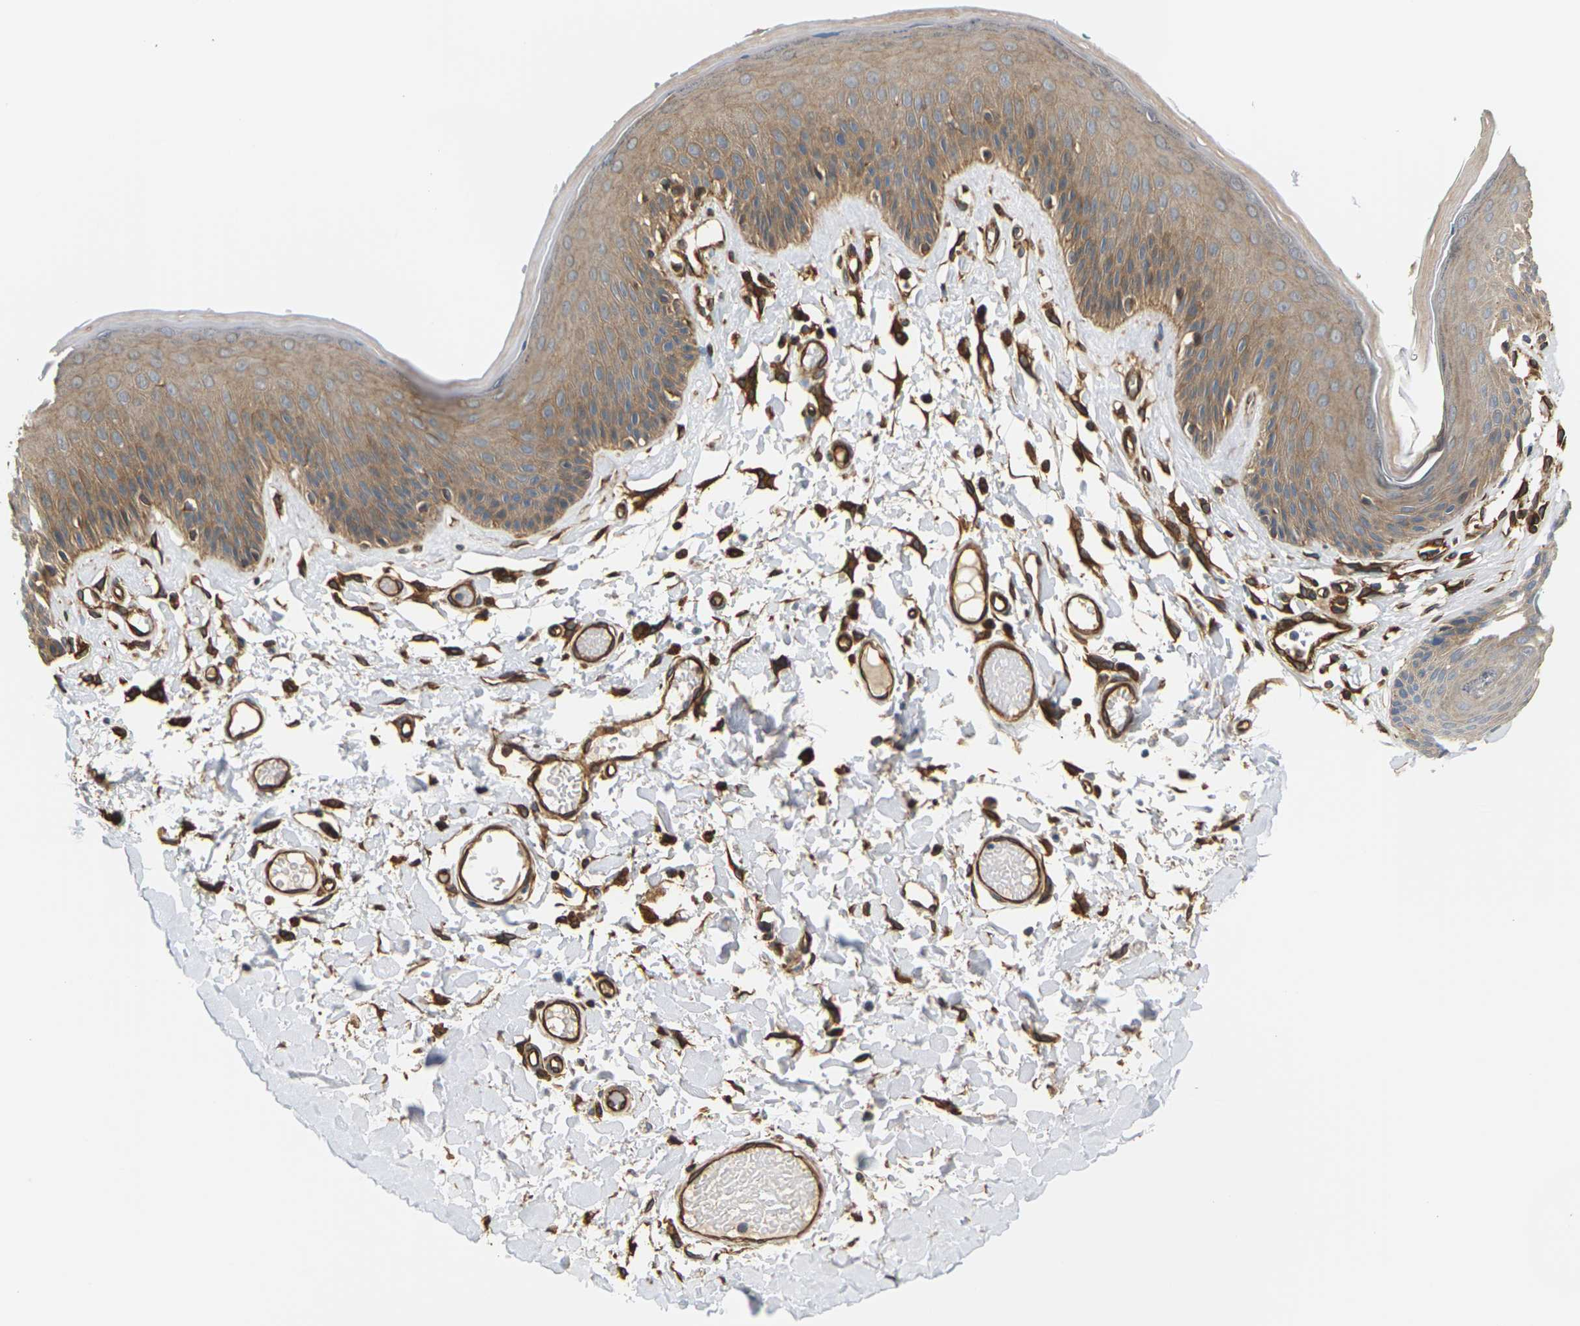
{"staining": {"intensity": "moderate", "quantity": "25%-75%", "location": "cytoplasmic/membranous"}, "tissue": "skin", "cell_type": "Epidermal cells", "image_type": "normal", "snomed": [{"axis": "morphology", "description": "Normal tissue, NOS"}, {"axis": "topography", "description": "Vulva"}], "caption": "Approximately 25%-75% of epidermal cells in unremarkable skin exhibit moderate cytoplasmic/membranous protein staining as visualized by brown immunohistochemical staining.", "gene": "PCDHB4", "patient": {"sex": "female", "age": 73}}